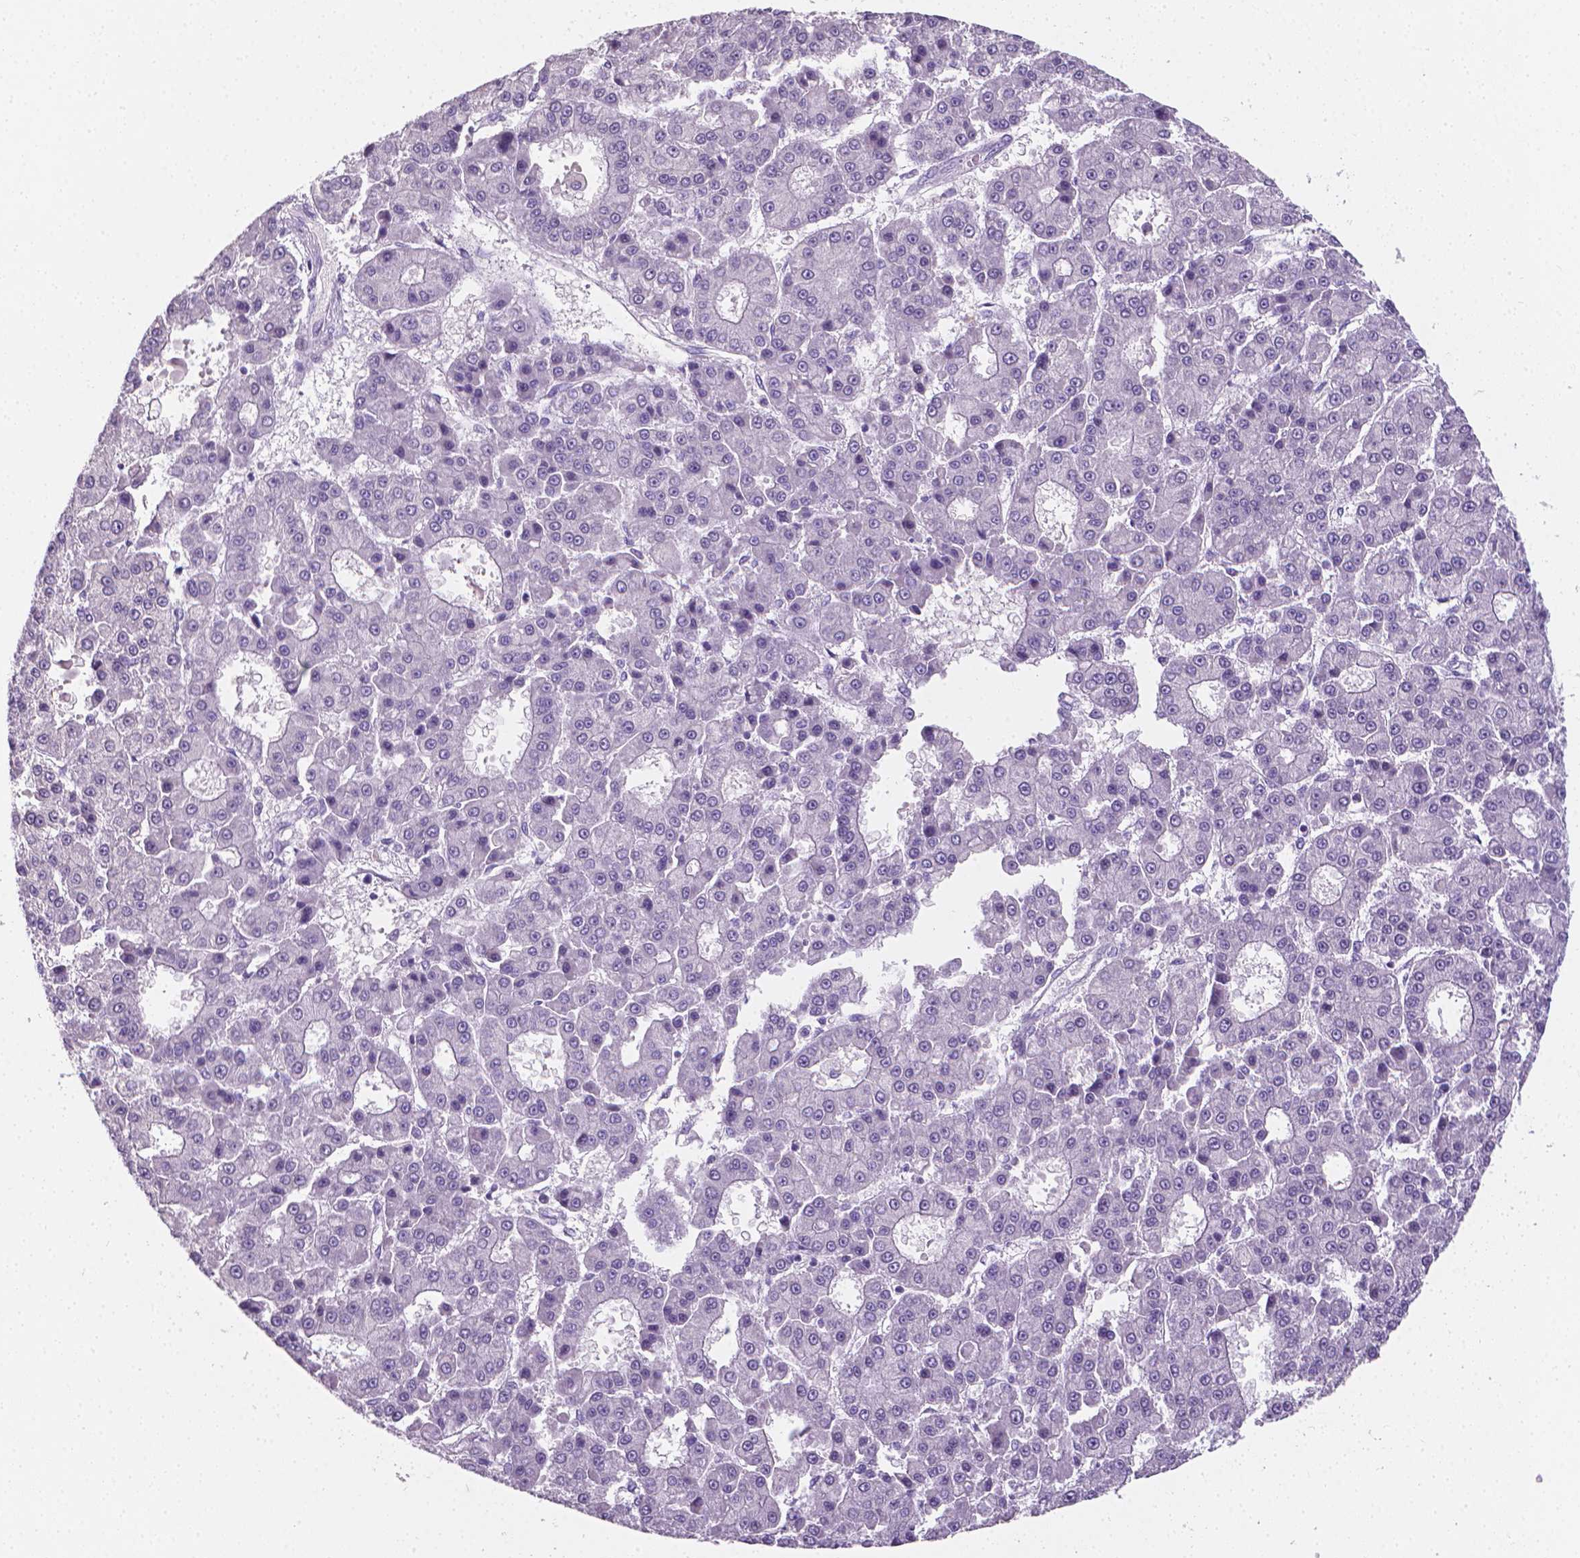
{"staining": {"intensity": "negative", "quantity": "none", "location": "none"}, "tissue": "liver cancer", "cell_type": "Tumor cells", "image_type": "cancer", "snomed": [{"axis": "morphology", "description": "Carcinoma, Hepatocellular, NOS"}, {"axis": "topography", "description": "Liver"}], "caption": "High magnification brightfield microscopy of liver hepatocellular carcinoma stained with DAB (brown) and counterstained with hematoxylin (blue): tumor cells show no significant staining. (DAB (3,3'-diaminobenzidine) IHC, high magnification).", "gene": "XPNPEP2", "patient": {"sex": "male", "age": 70}}